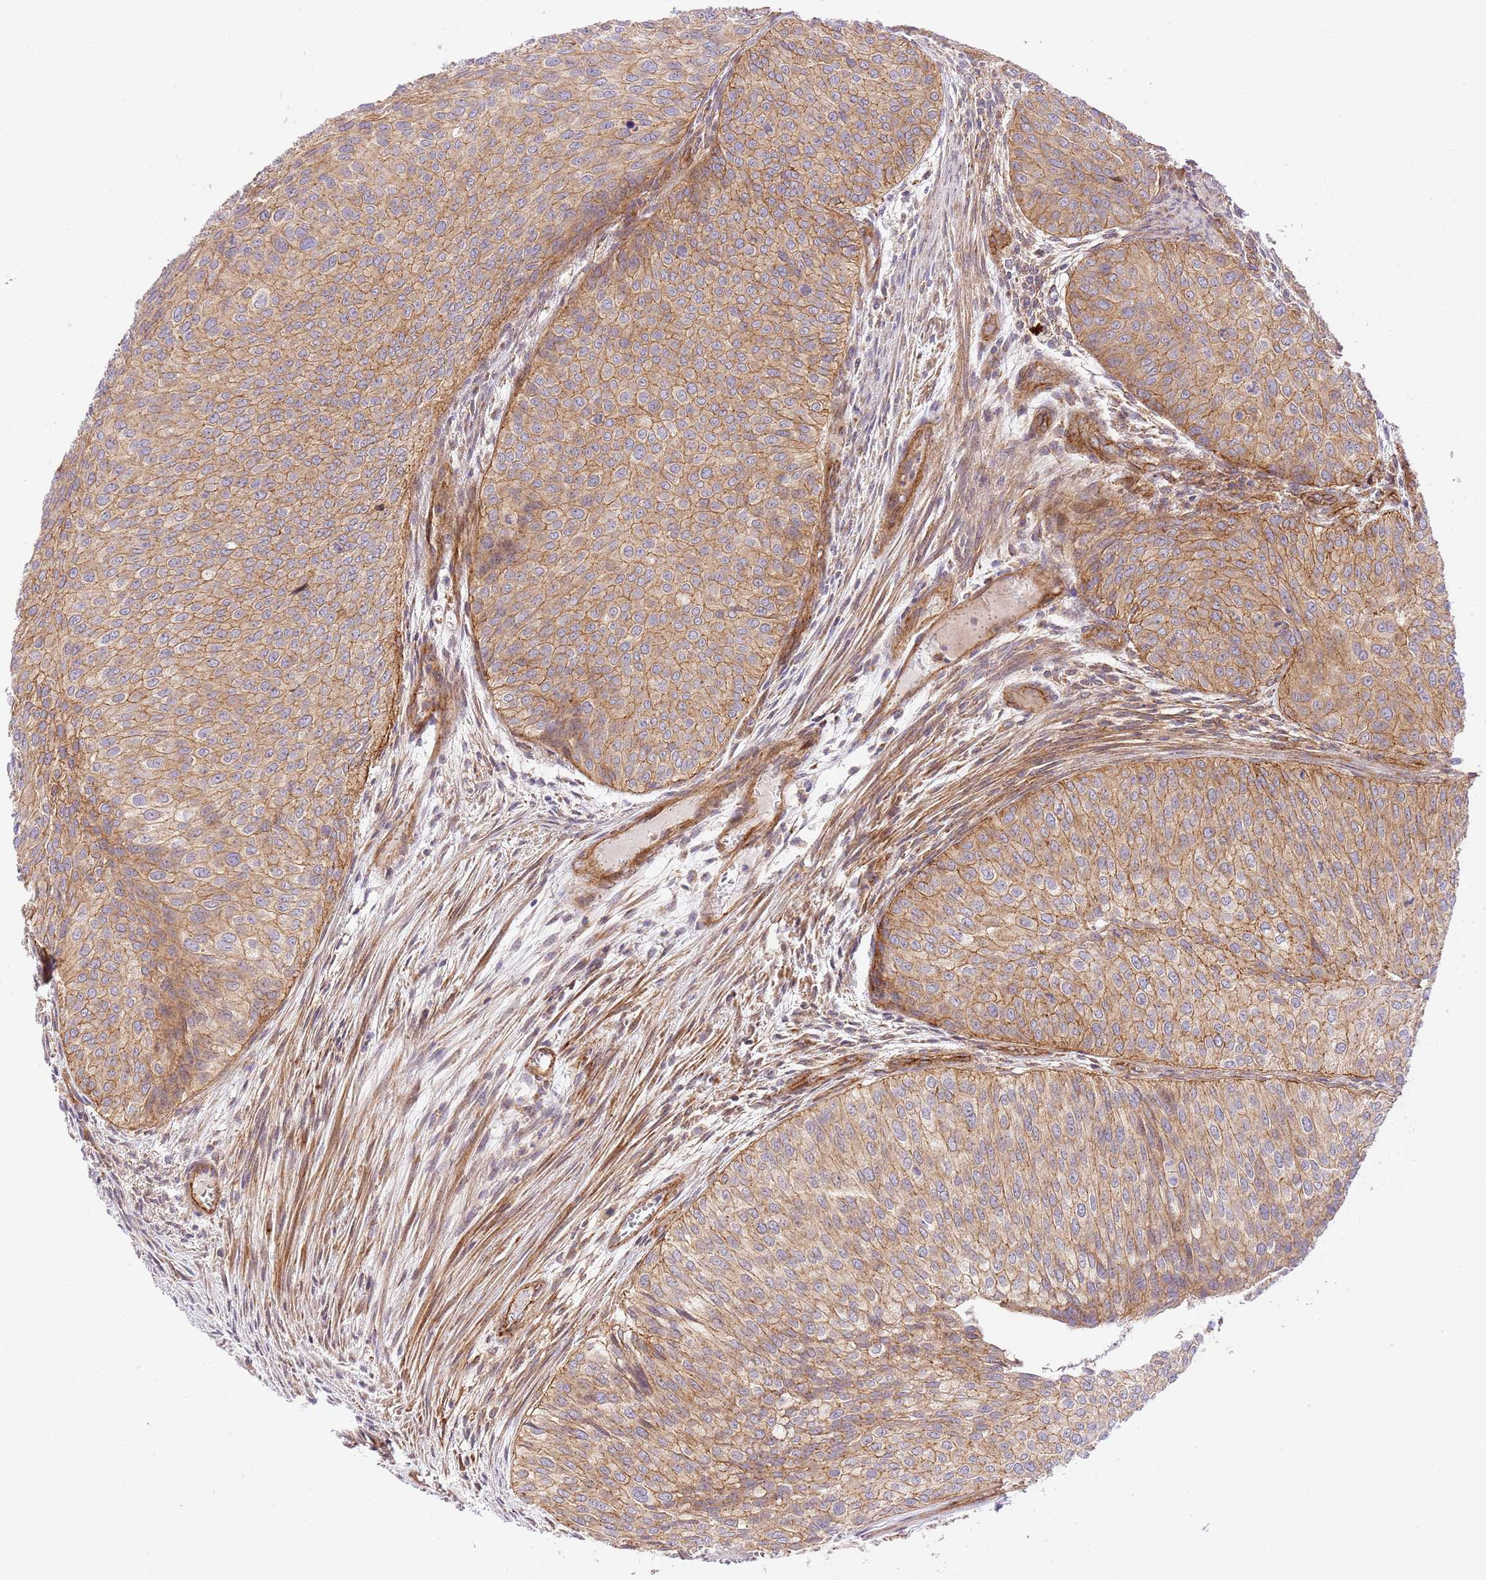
{"staining": {"intensity": "moderate", "quantity": ">75%", "location": "cytoplasmic/membranous"}, "tissue": "urothelial cancer", "cell_type": "Tumor cells", "image_type": "cancer", "snomed": [{"axis": "morphology", "description": "Urothelial carcinoma, Low grade"}, {"axis": "topography", "description": "Urinary bladder"}], "caption": "There is medium levels of moderate cytoplasmic/membranous positivity in tumor cells of urothelial cancer, as demonstrated by immunohistochemical staining (brown color).", "gene": "EFCAB8", "patient": {"sex": "male", "age": 84}}